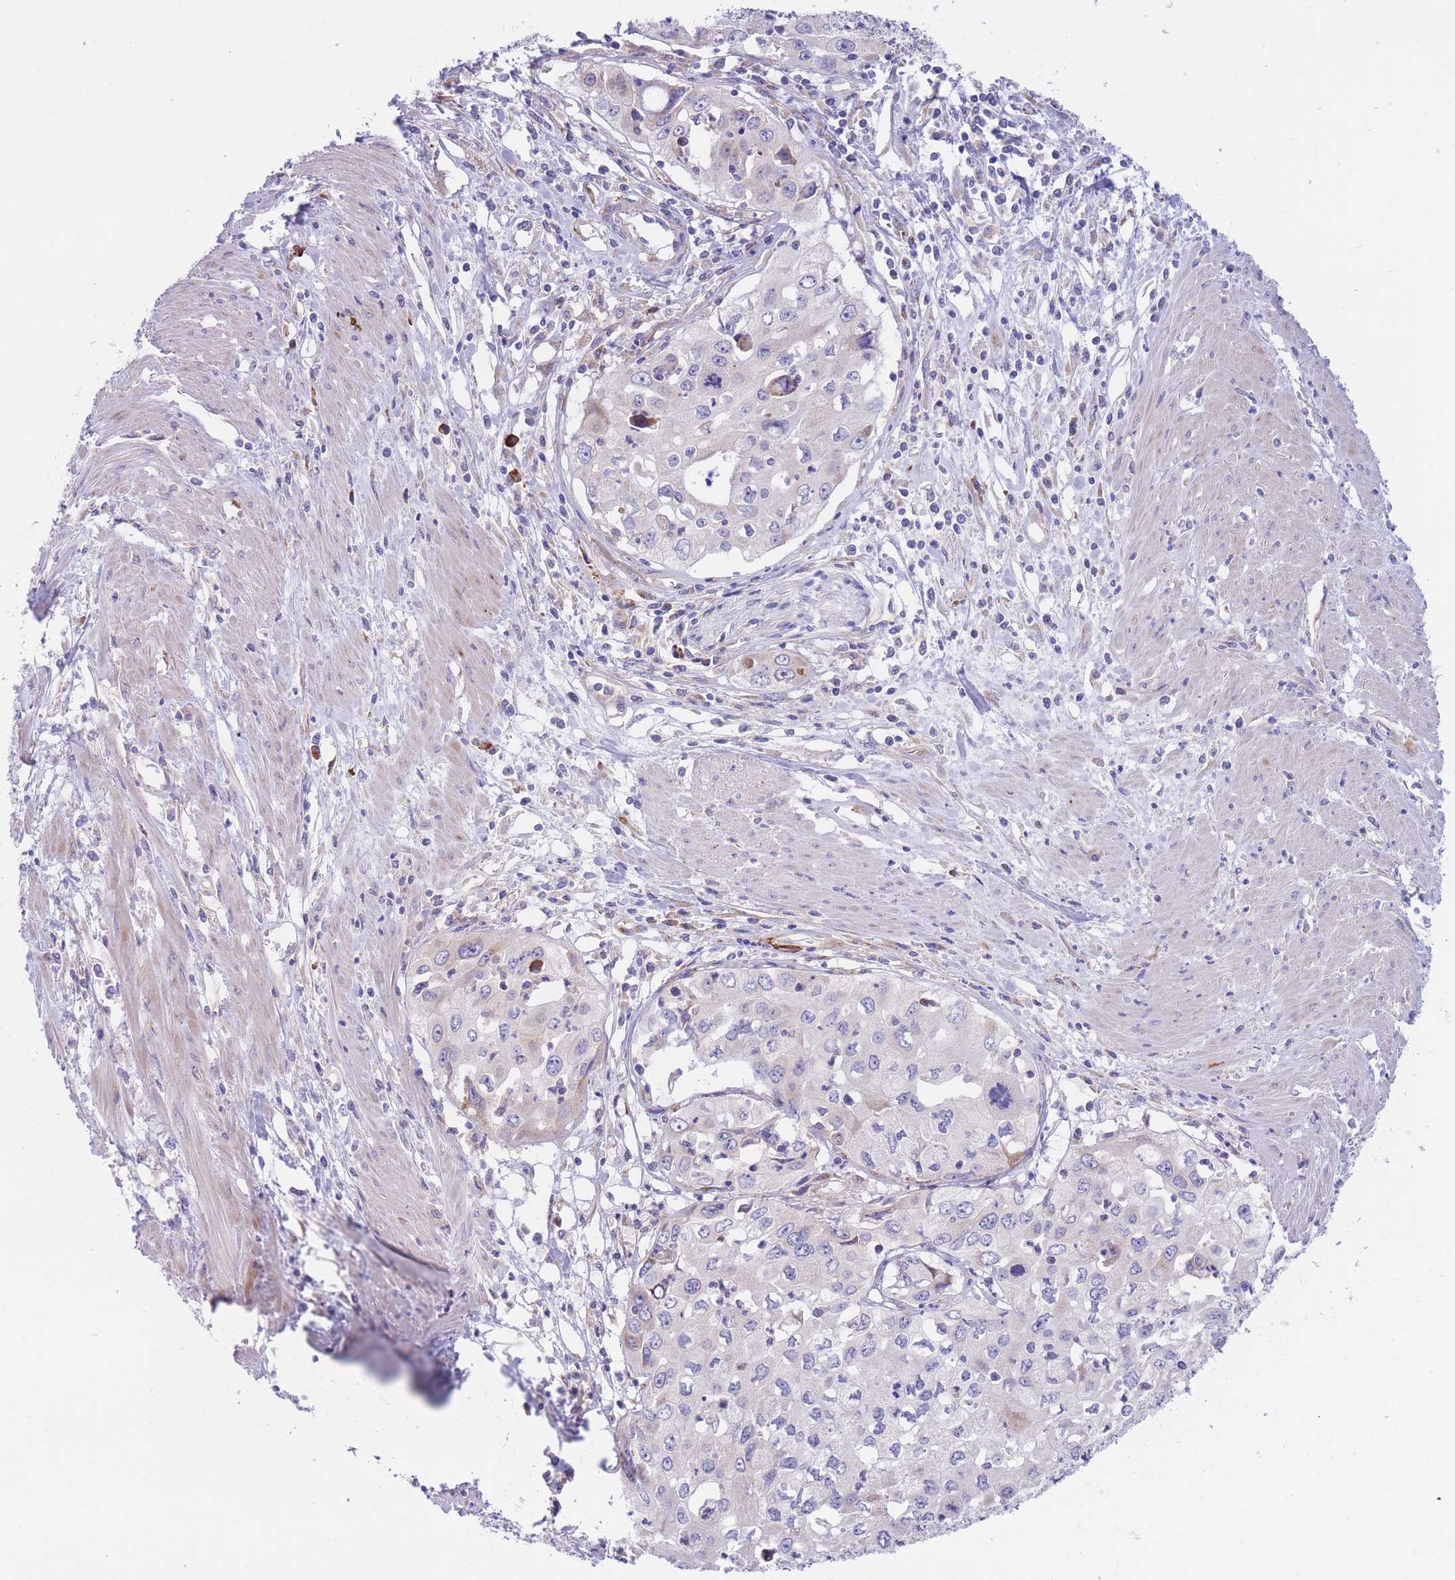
{"staining": {"intensity": "negative", "quantity": "none", "location": "none"}, "tissue": "cervical cancer", "cell_type": "Tumor cells", "image_type": "cancer", "snomed": [{"axis": "morphology", "description": "Squamous cell carcinoma, NOS"}, {"axis": "topography", "description": "Cervix"}], "caption": "Immunohistochemistry photomicrograph of cervical cancer stained for a protein (brown), which reveals no expression in tumor cells.", "gene": "DET1", "patient": {"sex": "female", "age": 31}}